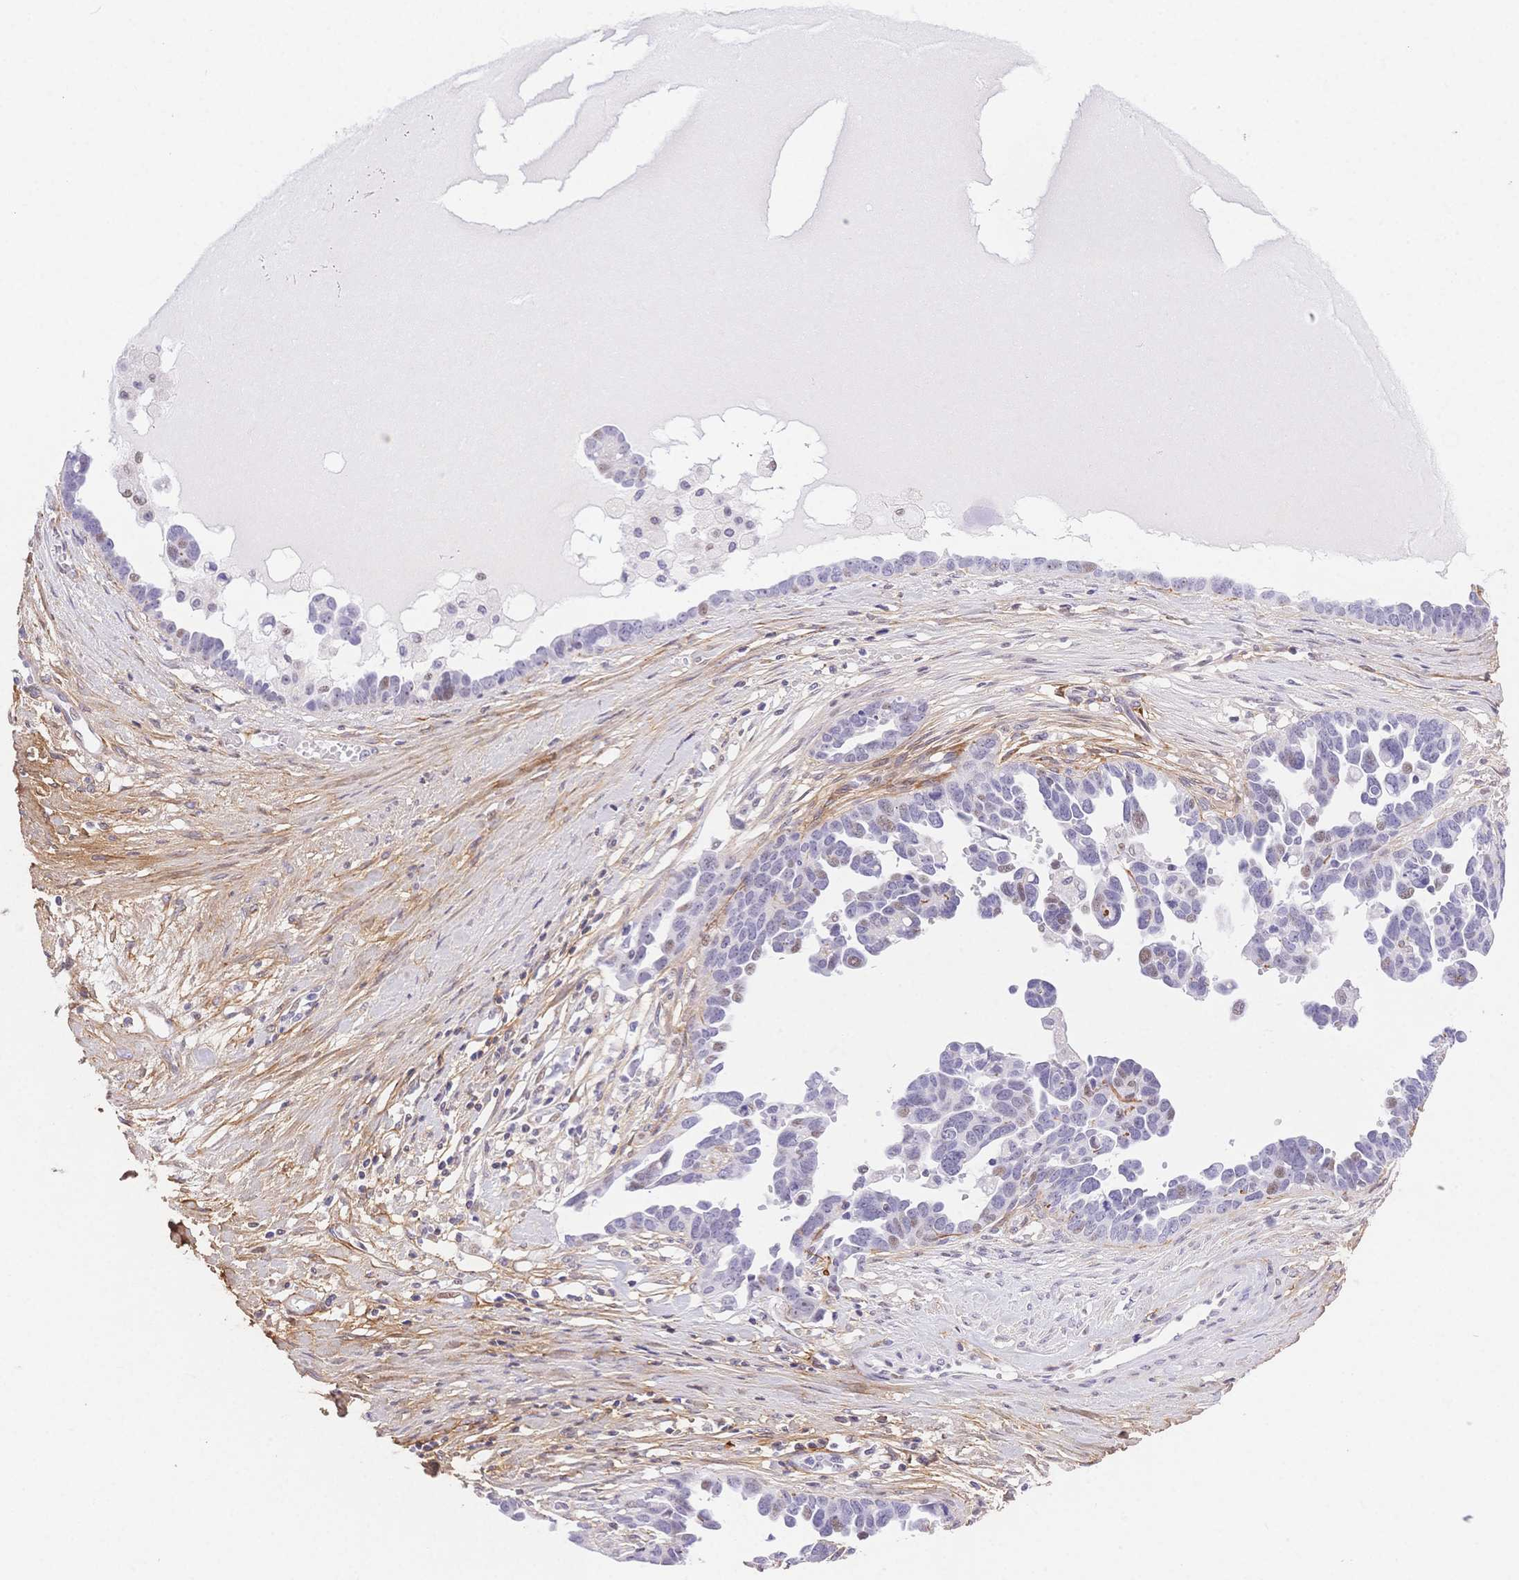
{"staining": {"intensity": "moderate", "quantity": "<25%", "location": "nuclear"}, "tissue": "ovarian cancer", "cell_type": "Tumor cells", "image_type": "cancer", "snomed": [{"axis": "morphology", "description": "Cystadenocarcinoma, serous, NOS"}, {"axis": "topography", "description": "Ovary"}], "caption": "Immunohistochemical staining of human serous cystadenocarcinoma (ovarian) exhibits low levels of moderate nuclear positivity in about <25% of tumor cells.", "gene": "PDZD2", "patient": {"sex": "female", "age": 54}}